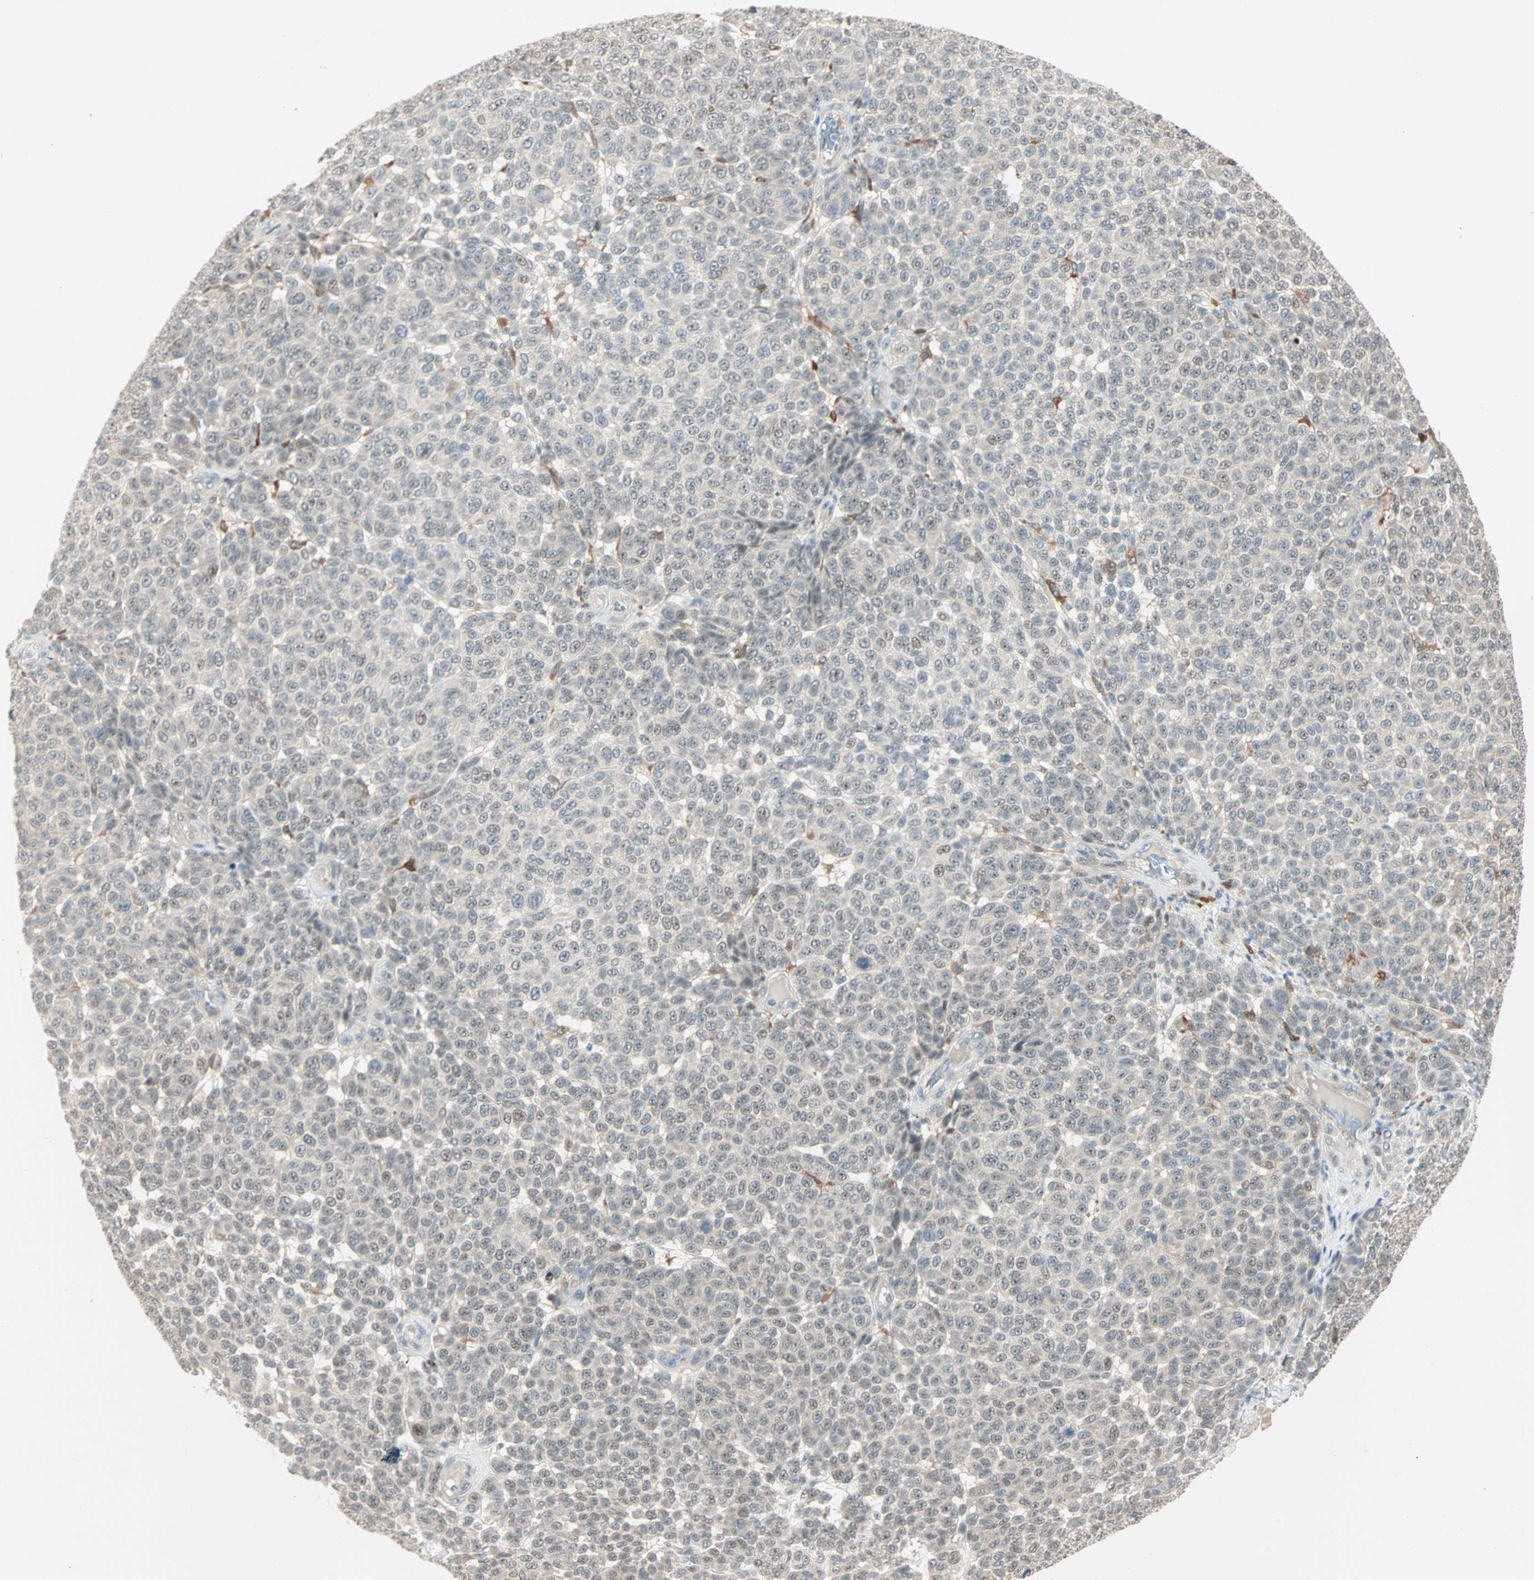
{"staining": {"intensity": "weak", "quantity": "<25%", "location": "cytoplasmic/membranous,nuclear"}, "tissue": "melanoma", "cell_type": "Tumor cells", "image_type": "cancer", "snomed": [{"axis": "morphology", "description": "Malignant melanoma, NOS"}, {"axis": "topography", "description": "Skin"}], "caption": "IHC image of malignant melanoma stained for a protein (brown), which shows no positivity in tumor cells.", "gene": "RTL6", "patient": {"sex": "male", "age": 59}}